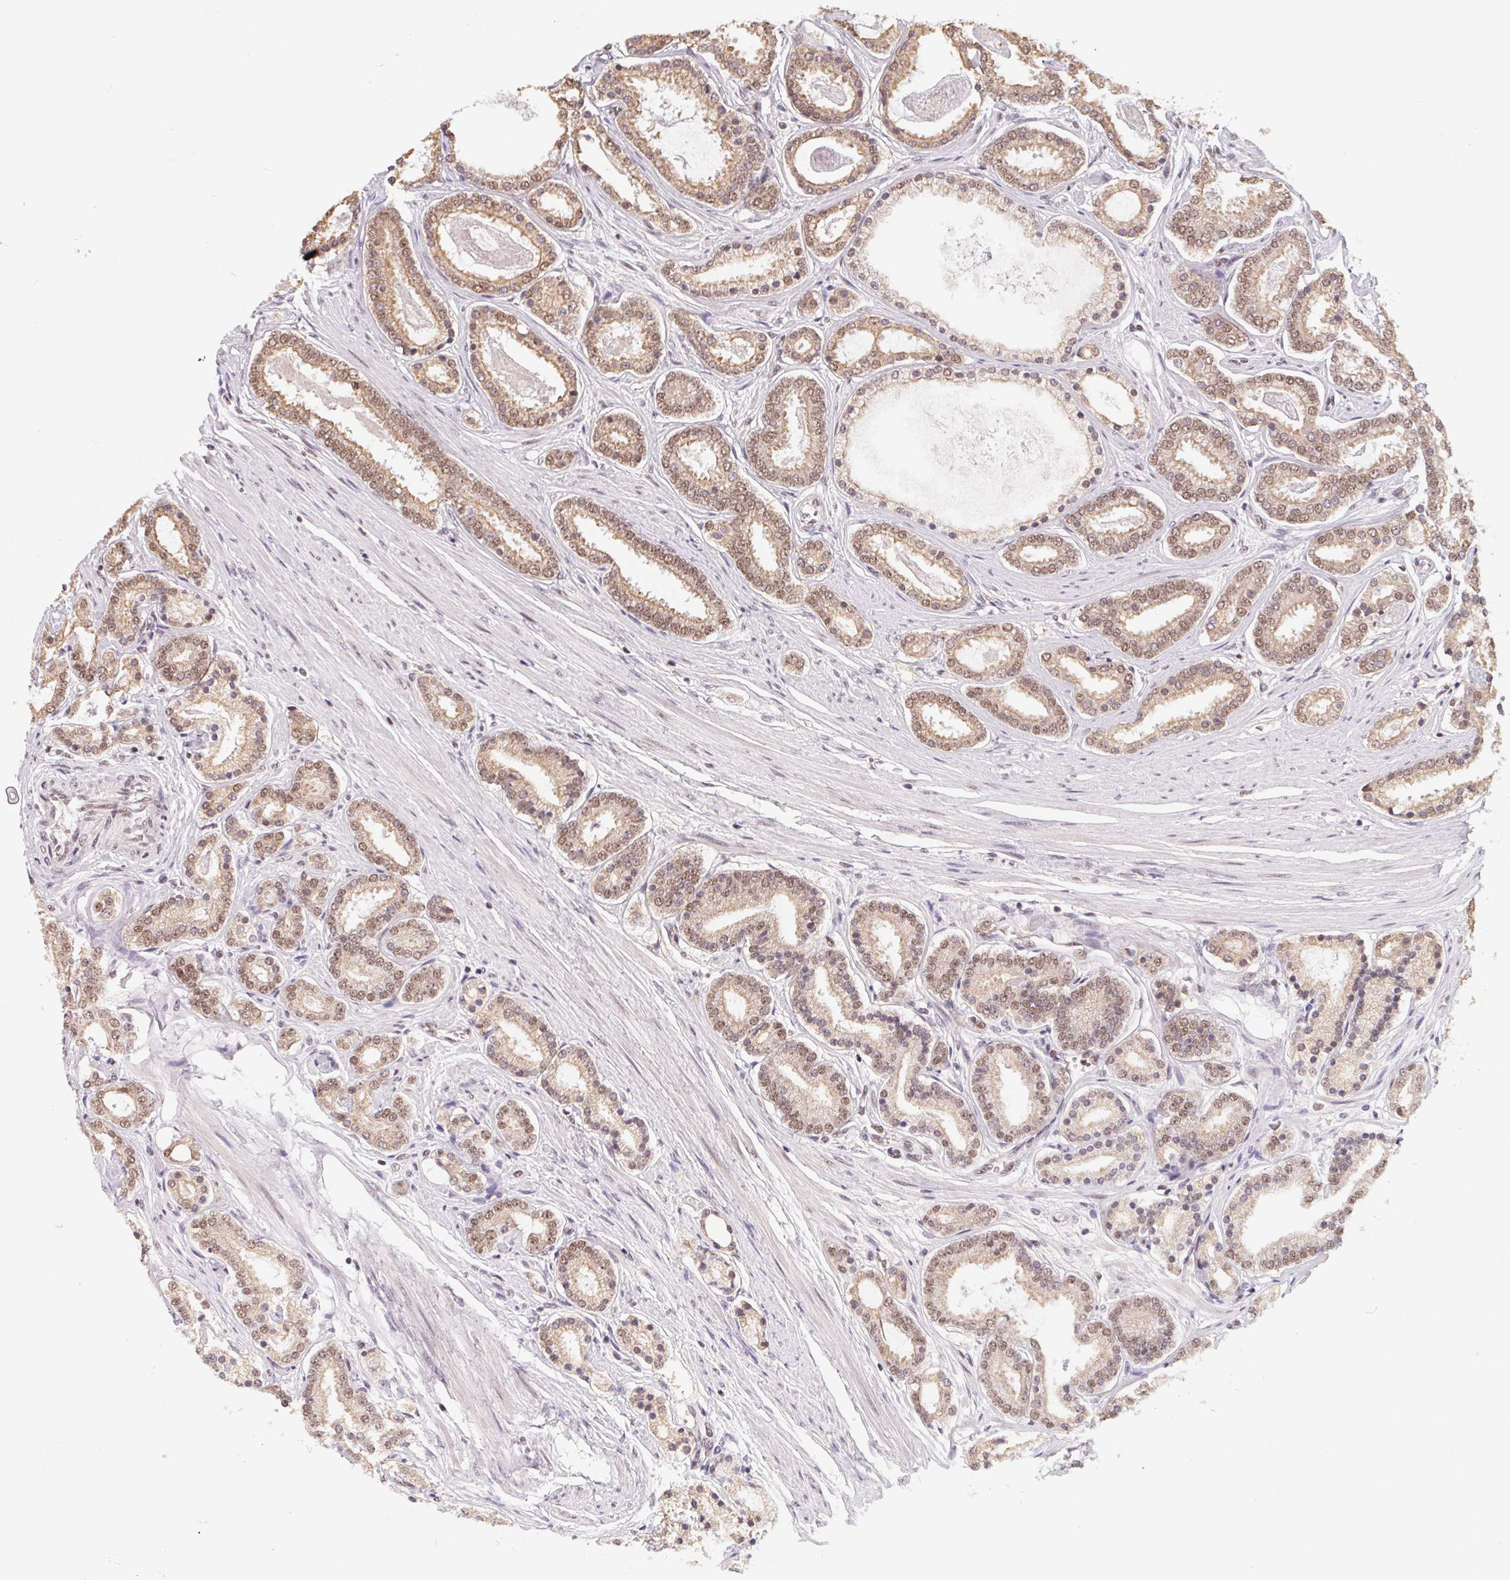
{"staining": {"intensity": "moderate", "quantity": ">75%", "location": "cytoplasmic/membranous,nuclear"}, "tissue": "prostate cancer", "cell_type": "Tumor cells", "image_type": "cancer", "snomed": [{"axis": "morphology", "description": "Adenocarcinoma, High grade"}, {"axis": "topography", "description": "Prostate"}], "caption": "DAB (3,3'-diaminobenzidine) immunohistochemical staining of prostate adenocarcinoma (high-grade) displays moderate cytoplasmic/membranous and nuclear protein positivity in approximately >75% of tumor cells.", "gene": "TCERG1", "patient": {"sex": "male", "age": 63}}